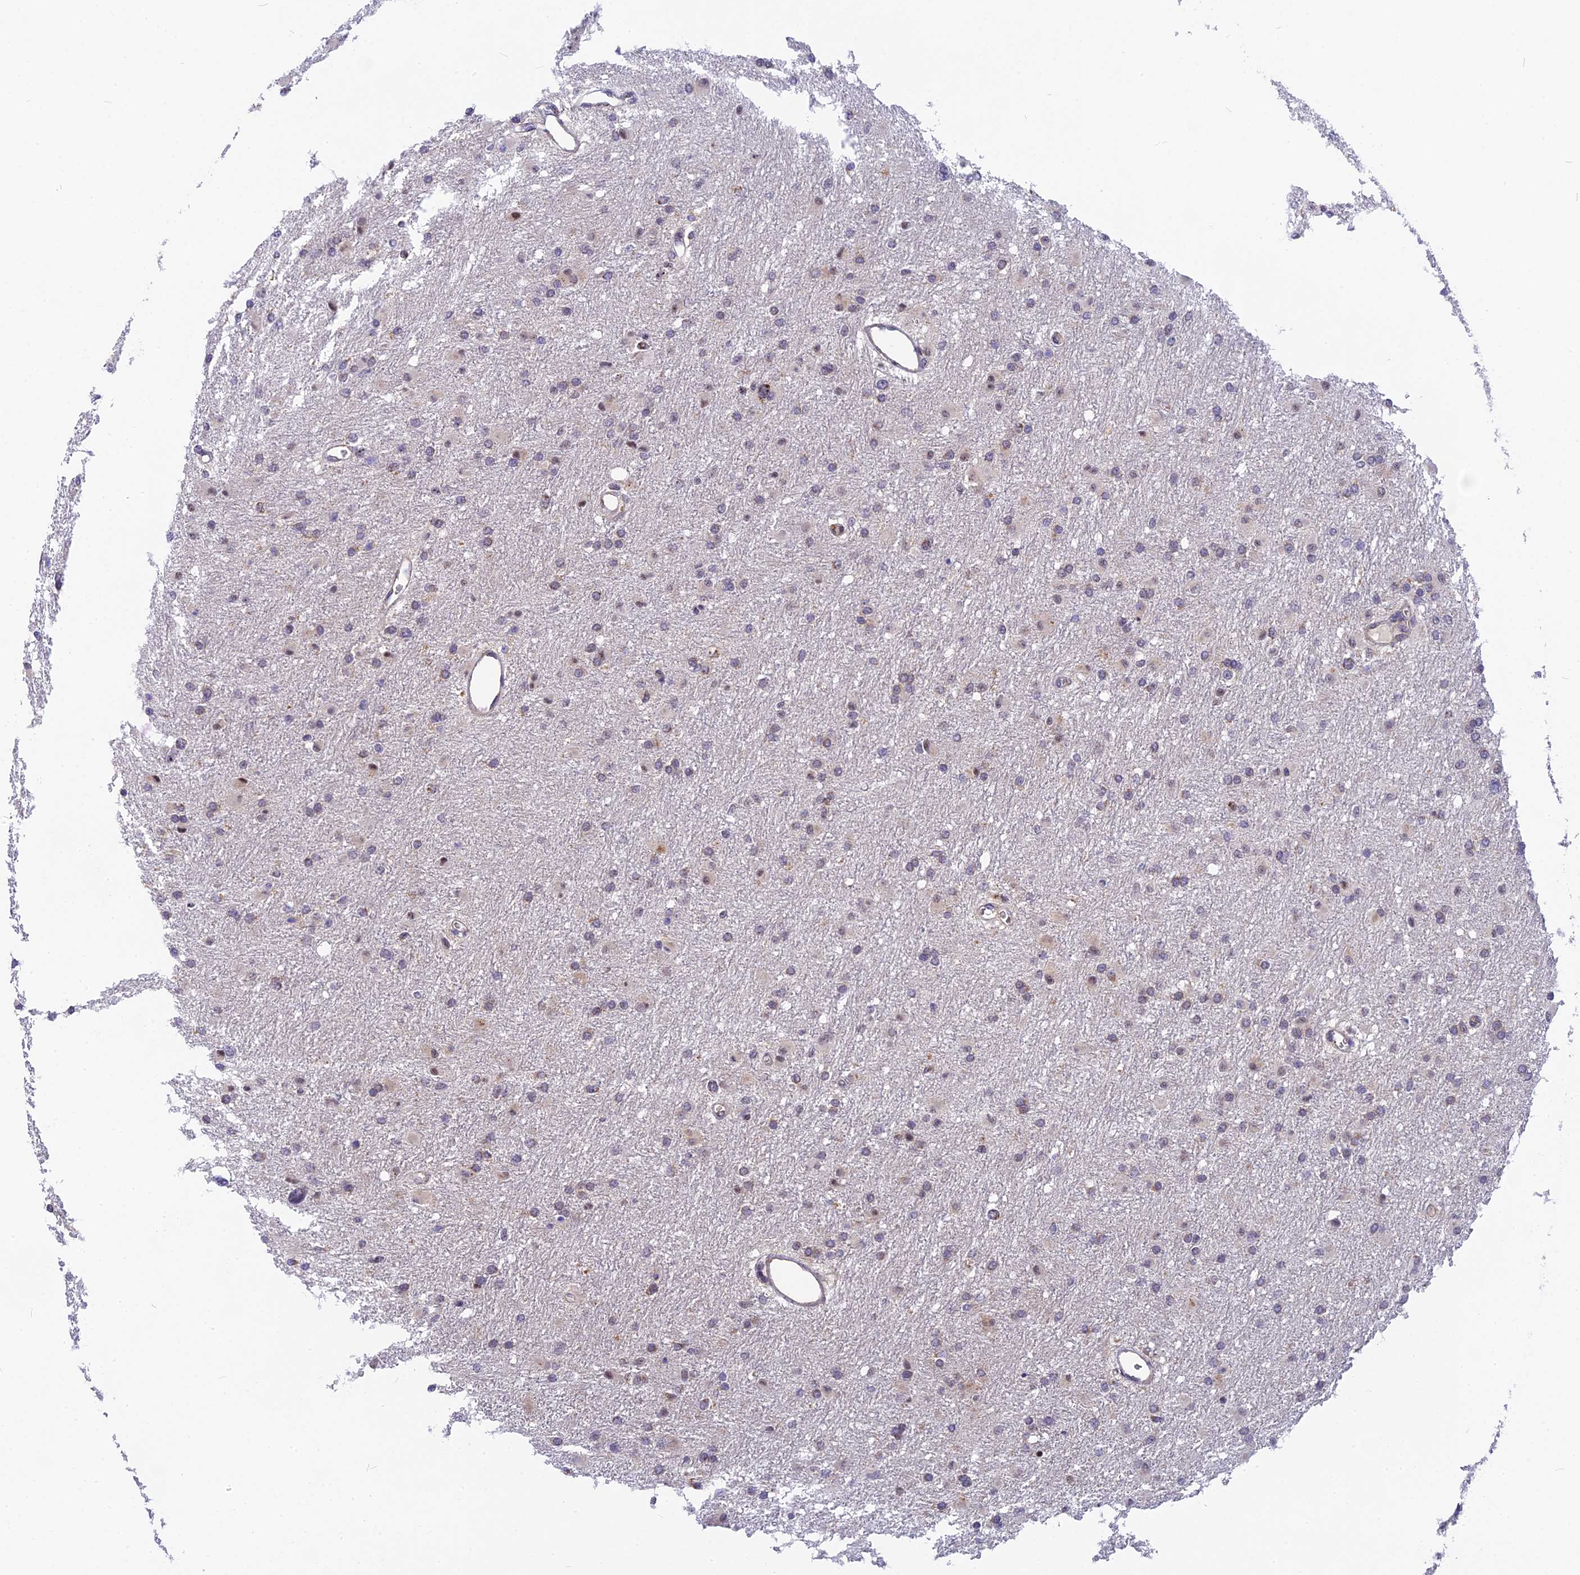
{"staining": {"intensity": "moderate", "quantity": "<25%", "location": "nuclear"}, "tissue": "glioma", "cell_type": "Tumor cells", "image_type": "cancer", "snomed": [{"axis": "morphology", "description": "Glioma, malignant, High grade"}, {"axis": "topography", "description": "Cerebral cortex"}], "caption": "Protein expression analysis of glioma displays moderate nuclear positivity in about <25% of tumor cells.", "gene": "CMC1", "patient": {"sex": "female", "age": 36}}